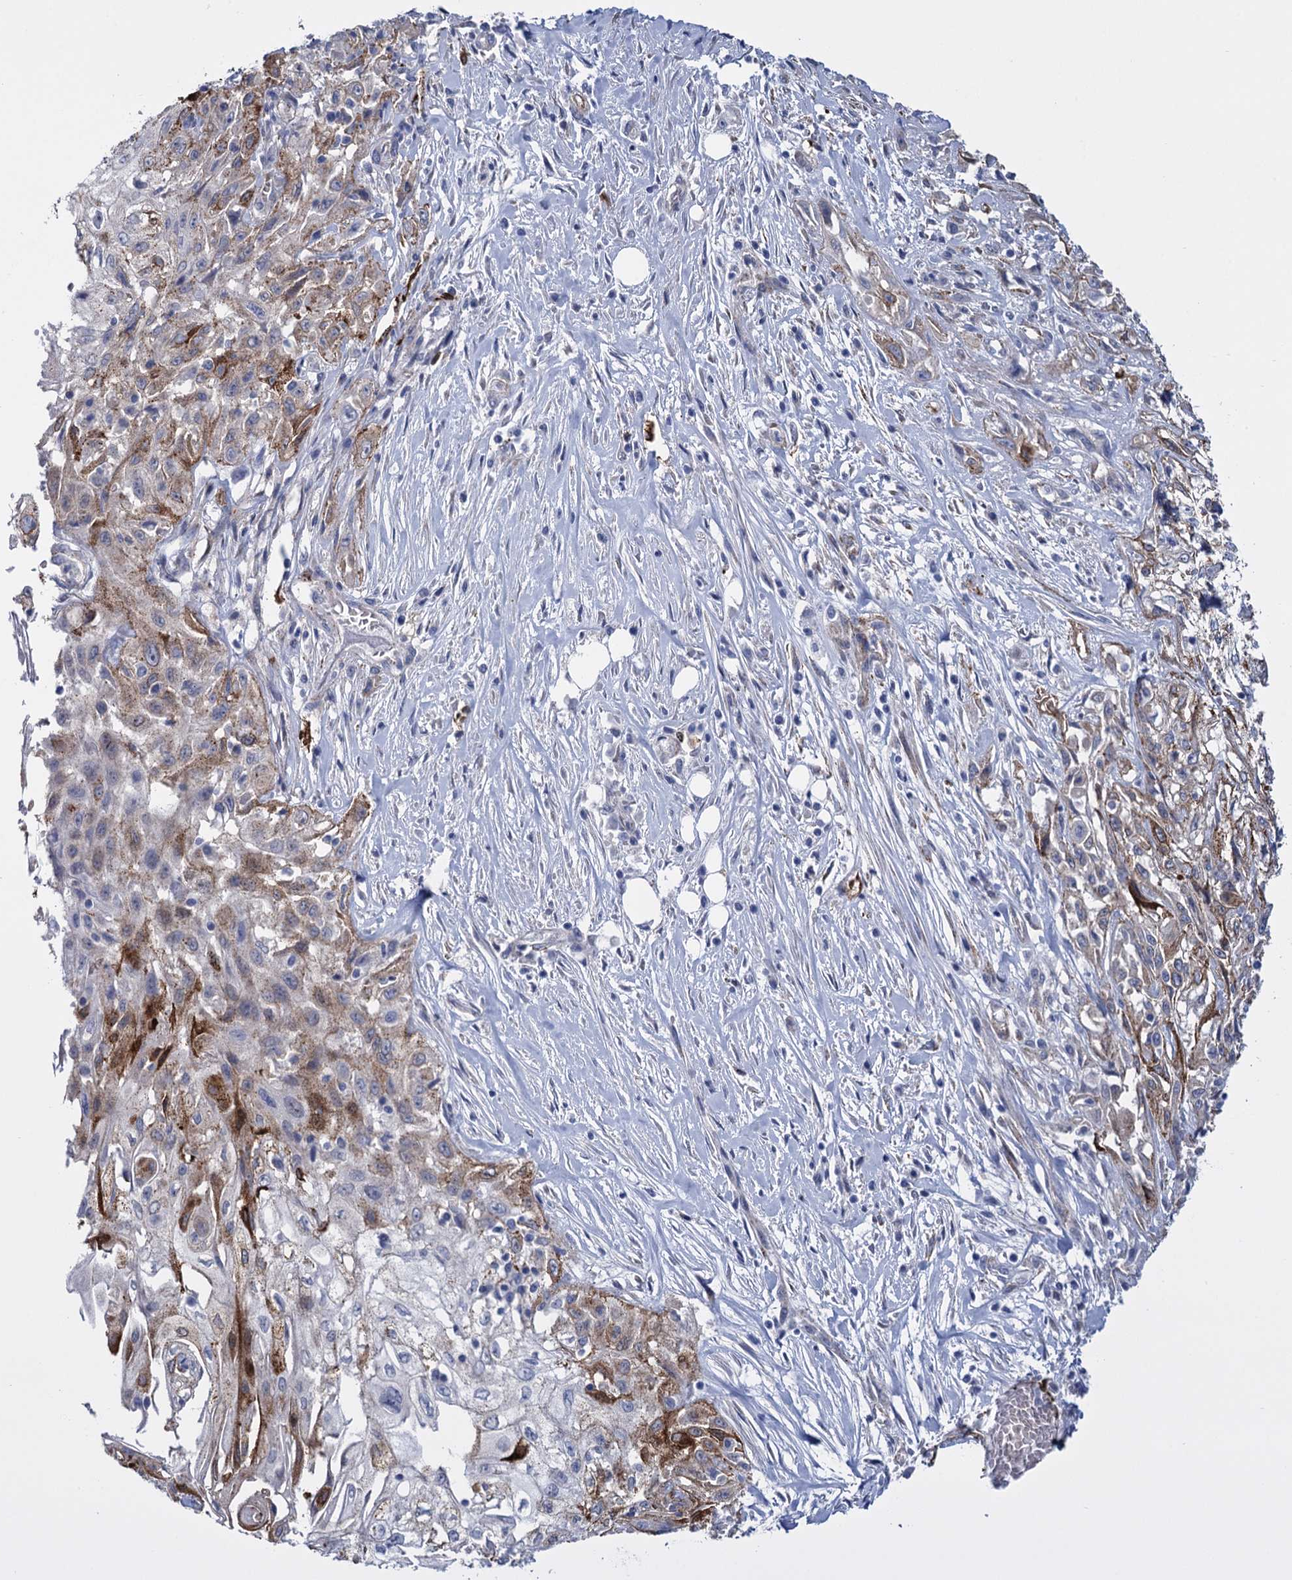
{"staining": {"intensity": "moderate", "quantity": "<25%", "location": "cytoplasmic/membranous"}, "tissue": "skin cancer", "cell_type": "Tumor cells", "image_type": "cancer", "snomed": [{"axis": "morphology", "description": "Squamous cell carcinoma, NOS"}, {"axis": "morphology", "description": "Squamous cell carcinoma, metastatic, NOS"}, {"axis": "topography", "description": "Skin"}, {"axis": "topography", "description": "Lymph node"}], "caption": "Immunohistochemistry (IHC) micrograph of metastatic squamous cell carcinoma (skin) stained for a protein (brown), which demonstrates low levels of moderate cytoplasmic/membranous expression in about <25% of tumor cells.", "gene": "SNCG", "patient": {"sex": "male", "age": 75}}